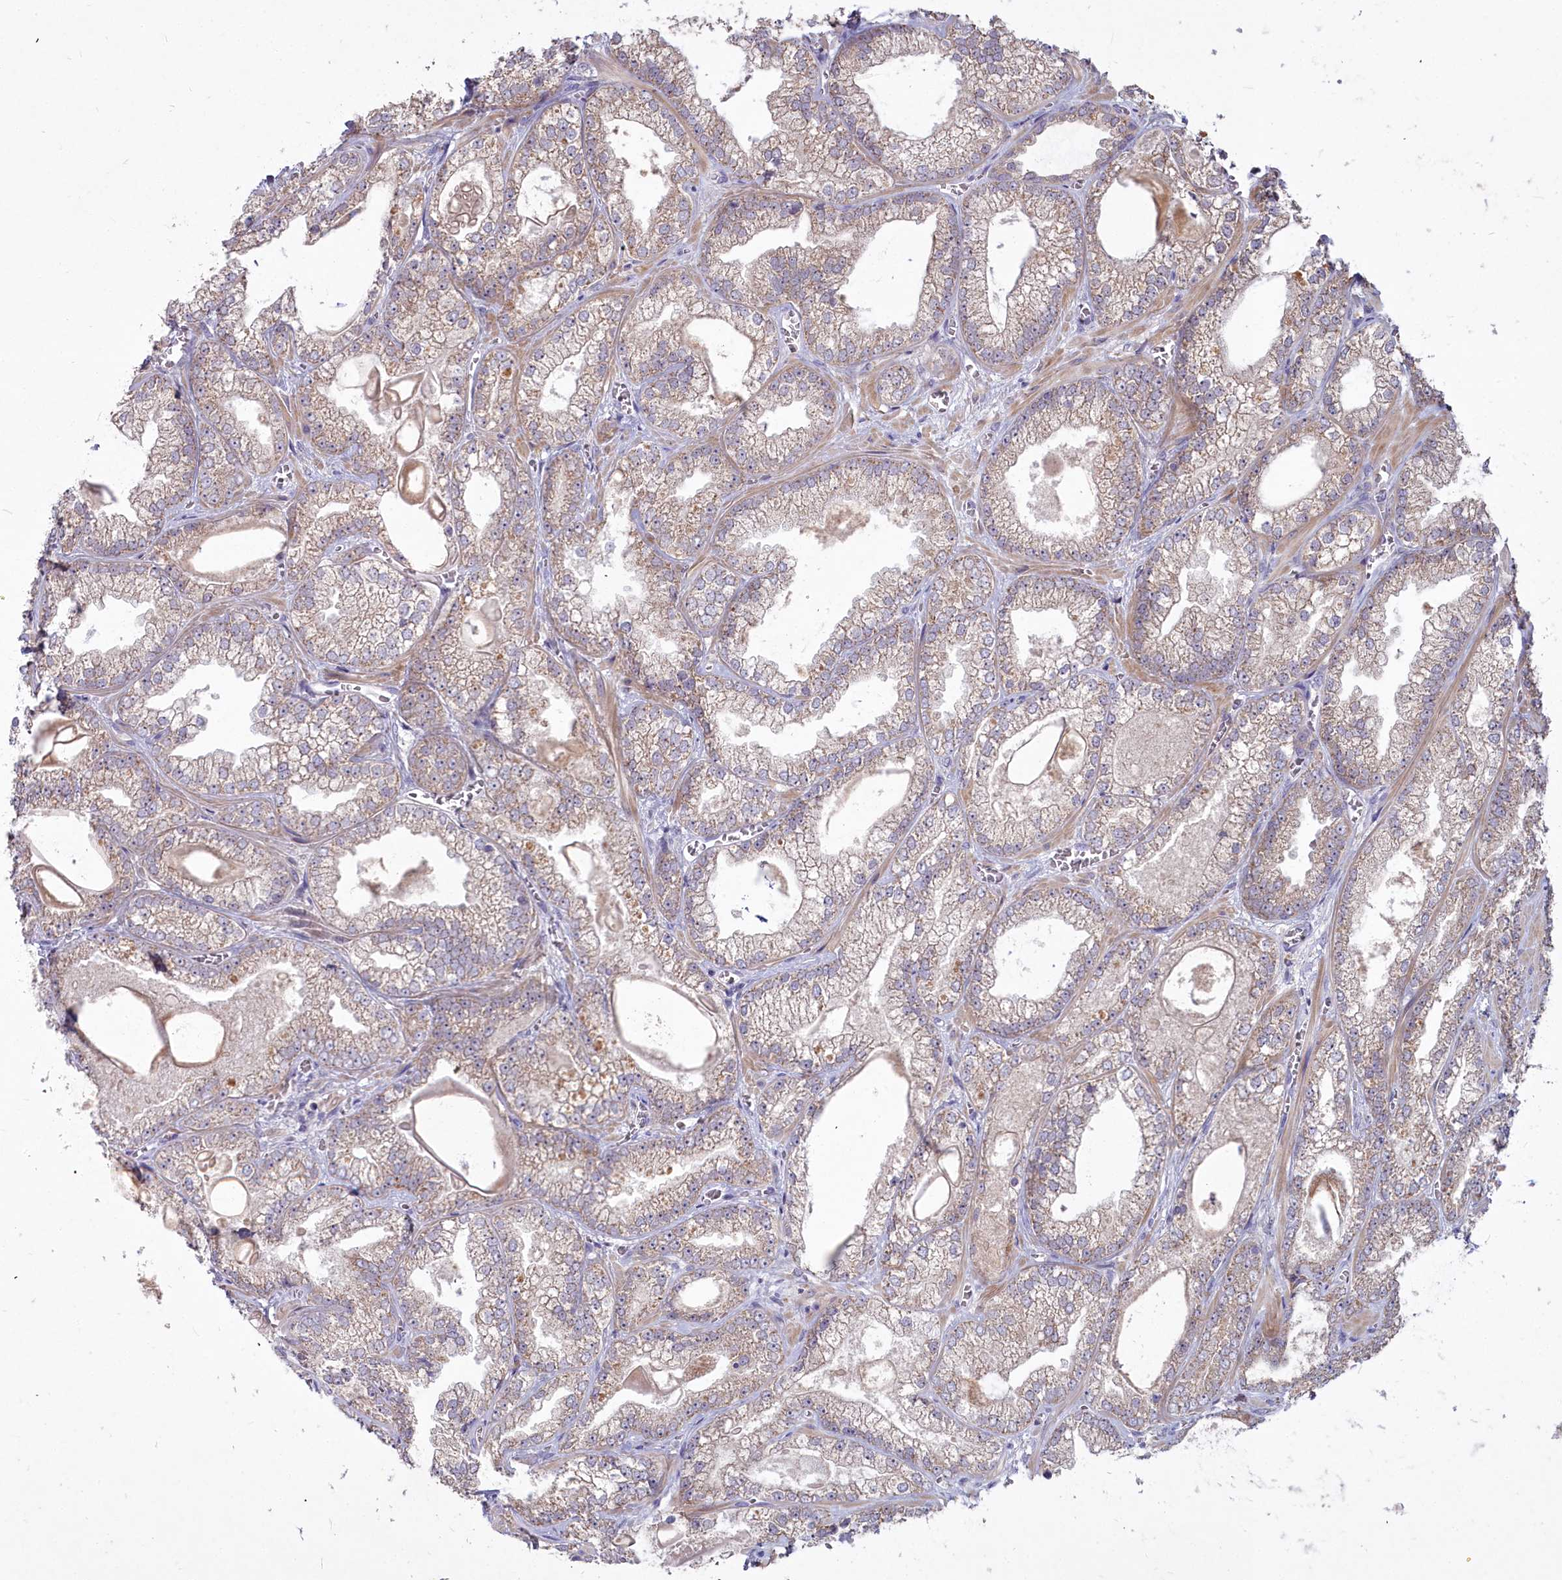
{"staining": {"intensity": "weak", "quantity": ">75%", "location": "cytoplasmic/membranous"}, "tissue": "prostate cancer", "cell_type": "Tumor cells", "image_type": "cancer", "snomed": [{"axis": "morphology", "description": "Adenocarcinoma, Low grade"}, {"axis": "topography", "description": "Prostate"}], "caption": "This micrograph exhibits immunohistochemistry (IHC) staining of human prostate cancer (low-grade adenocarcinoma), with low weak cytoplasmic/membranous staining in approximately >75% of tumor cells.", "gene": "MICU2", "patient": {"sex": "male", "age": 57}}